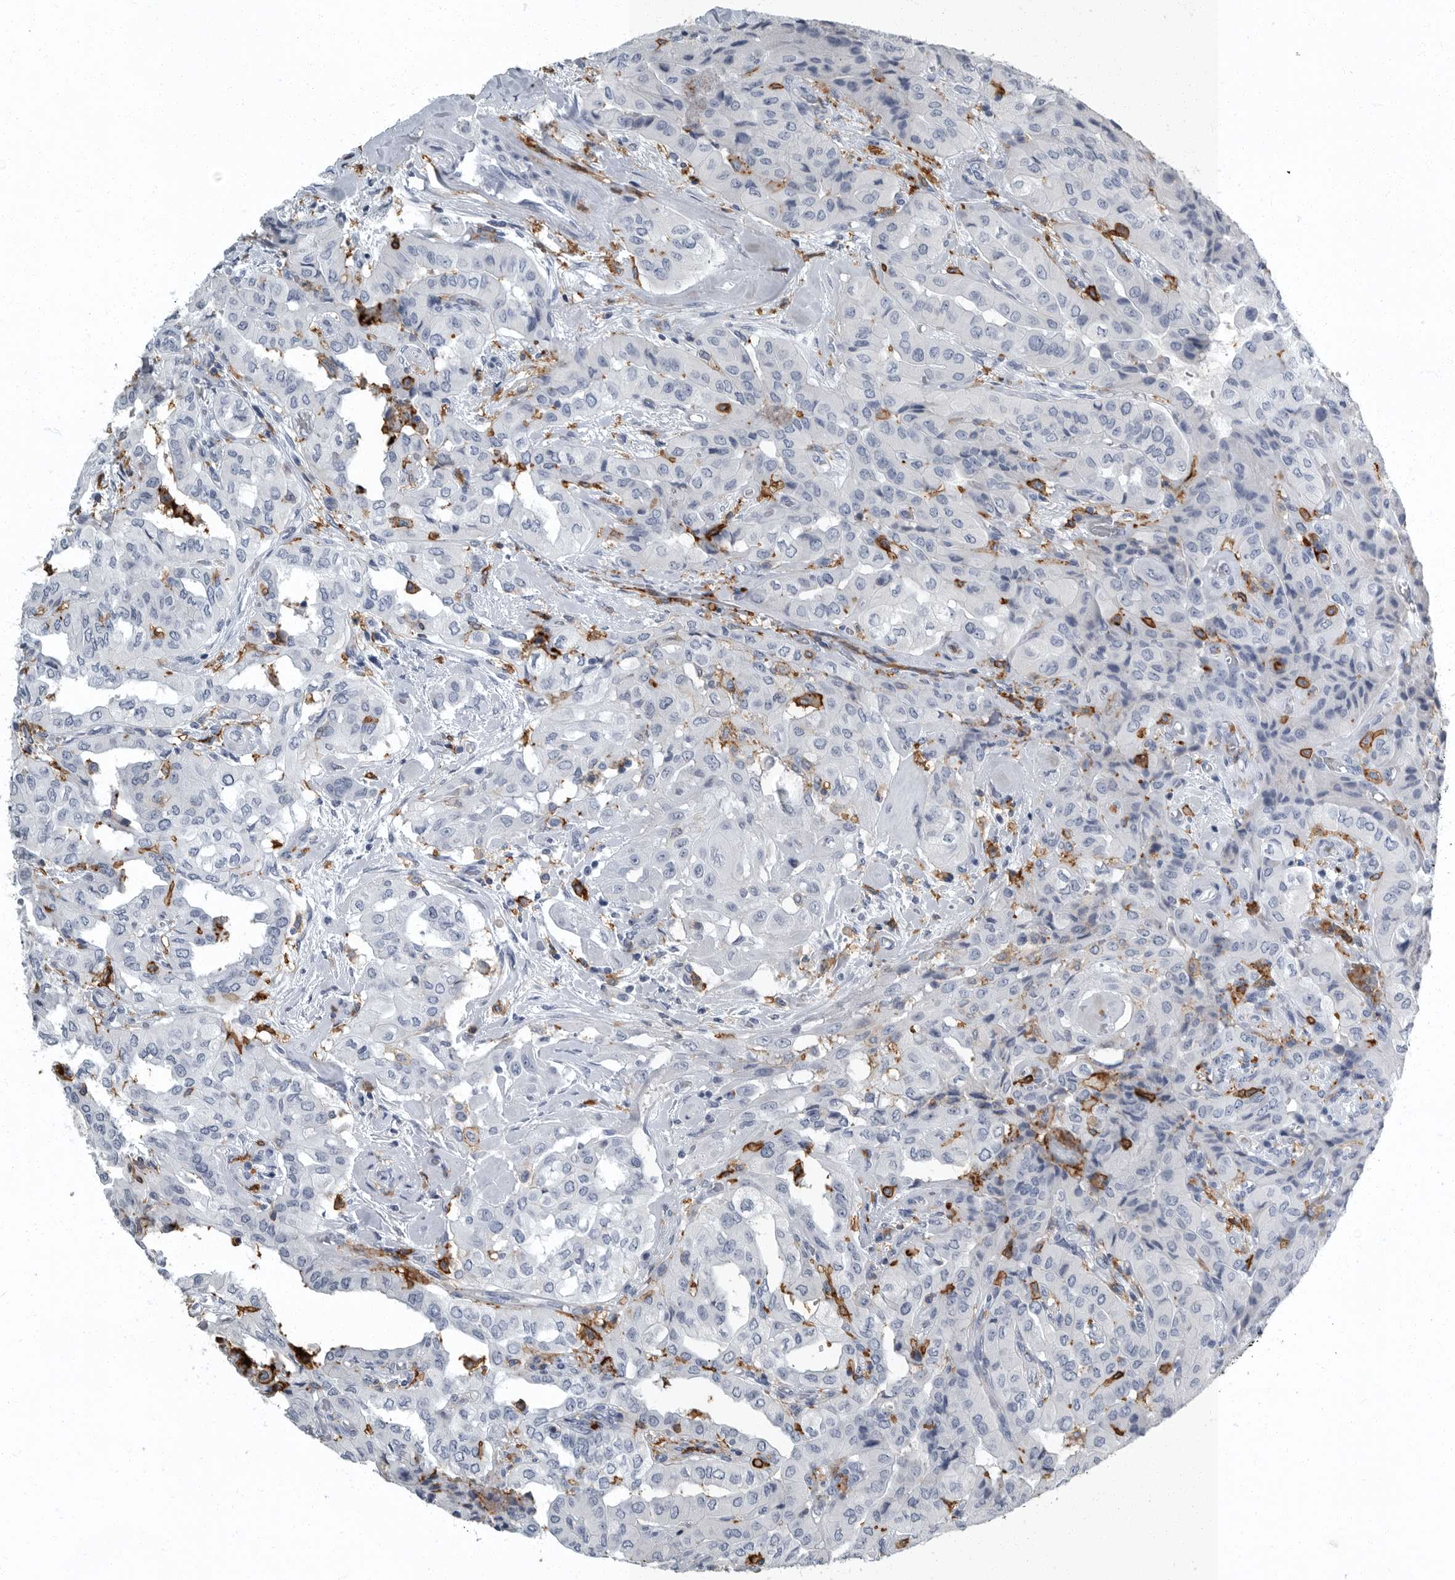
{"staining": {"intensity": "negative", "quantity": "none", "location": "none"}, "tissue": "thyroid cancer", "cell_type": "Tumor cells", "image_type": "cancer", "snomed": [{"axis": "morphology", "description": "Papillary adenocarcinoma, NOS"}, {"axis": "topography", "description": "Thyroid gland"}], "caption": "IHC of human thyroid cancer displays no positivity in tumor cells.", "gene": "FCER1G", "patient": {"sex": "female", "age": 59}}